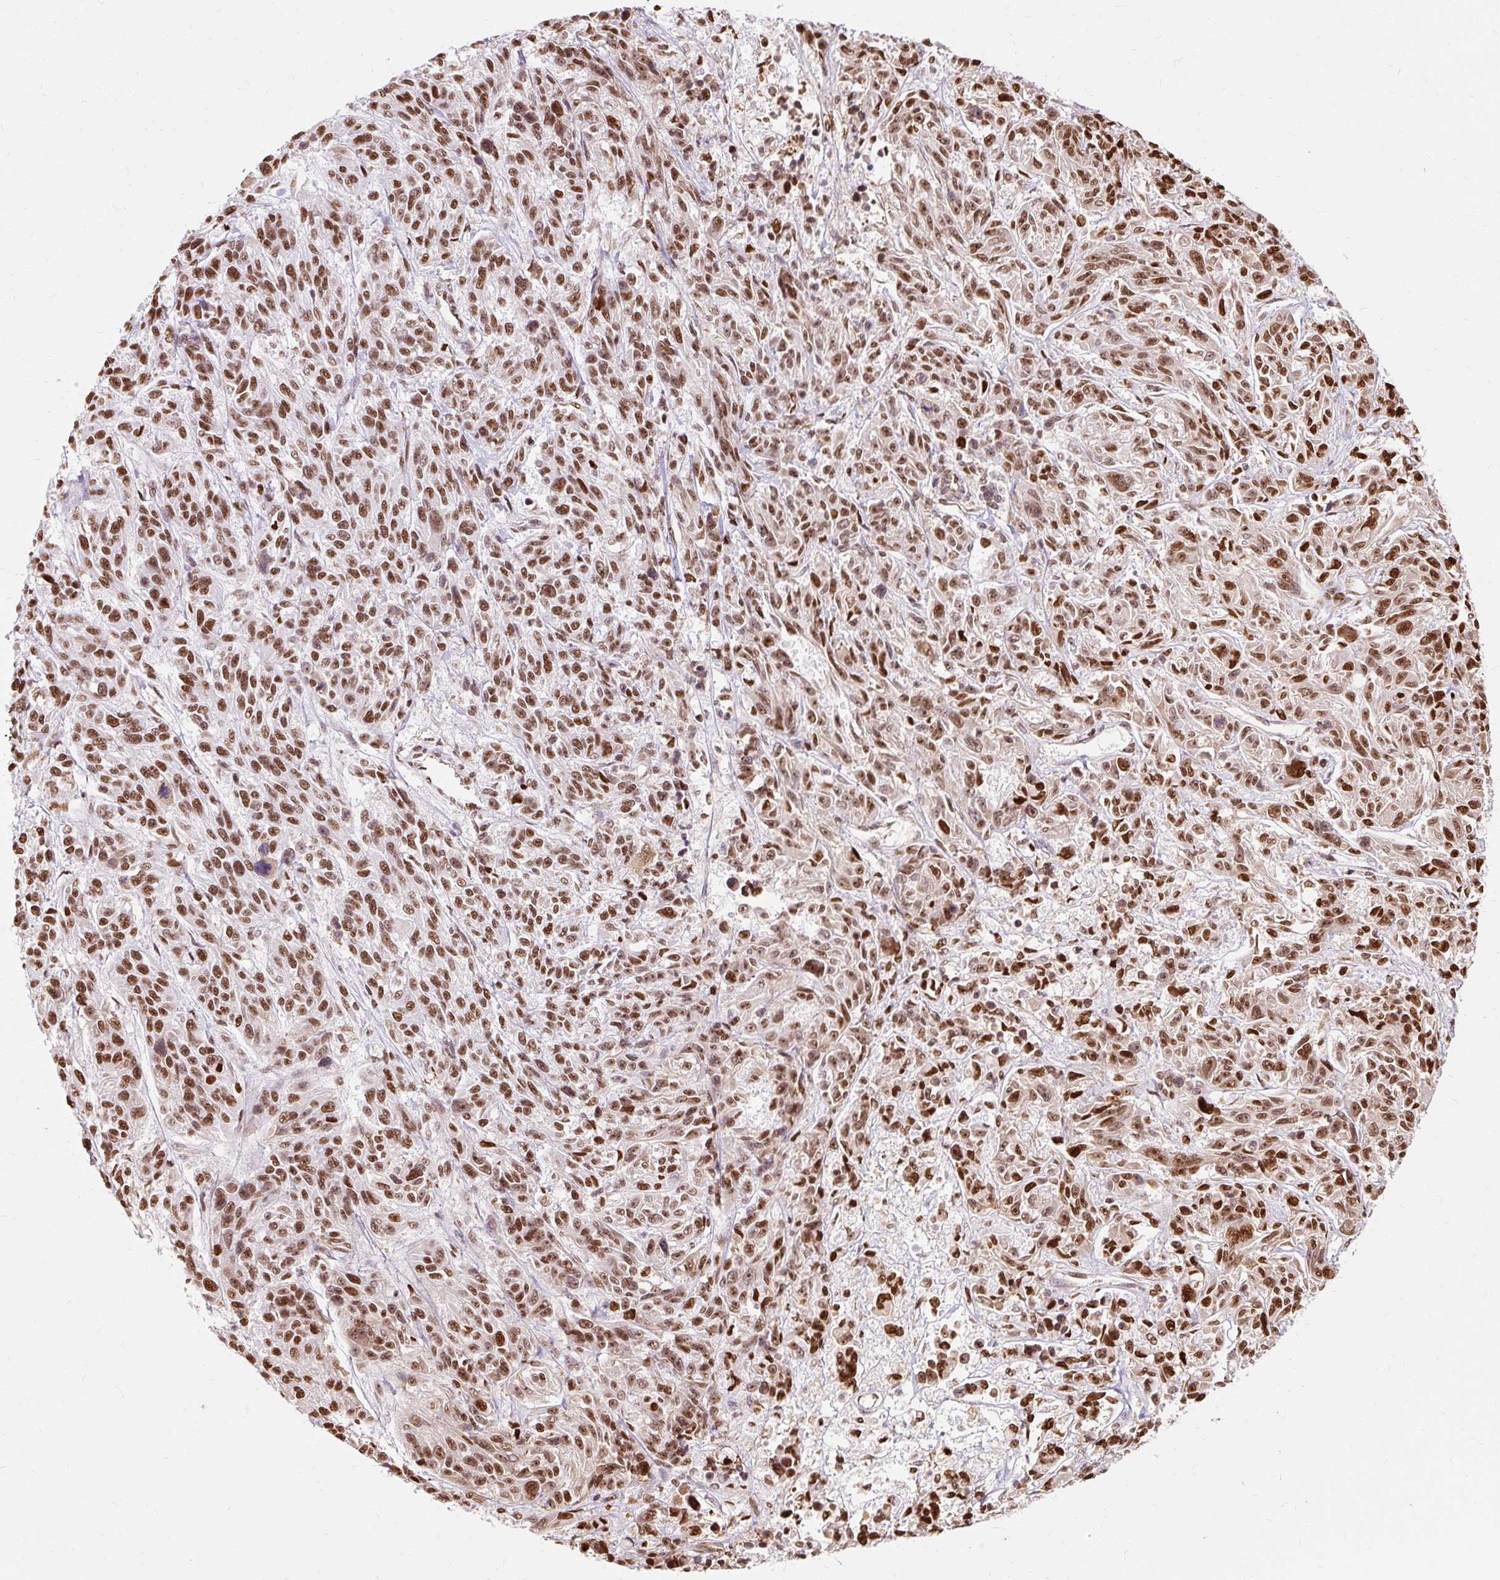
{"staining": {"intensity": "moderate", "quantity": ">75%", "location": "nuclear"}, "tissue": "melanoma", "cell_type": "Tumor cells", "image_type": "cancer", "snomed": [{"axis": "morphology", "description": "Malignant melanoma, NOS"}, {"axis": "topography", "description": "Skin"}], "caption": "This is a micrograph of immunohistochemistry staining of melanoma, which shows moderate positivity in the nuclear of tumor cells.", "gene": "XRCC6", "patient": {"sex": "male", "age": 53}}